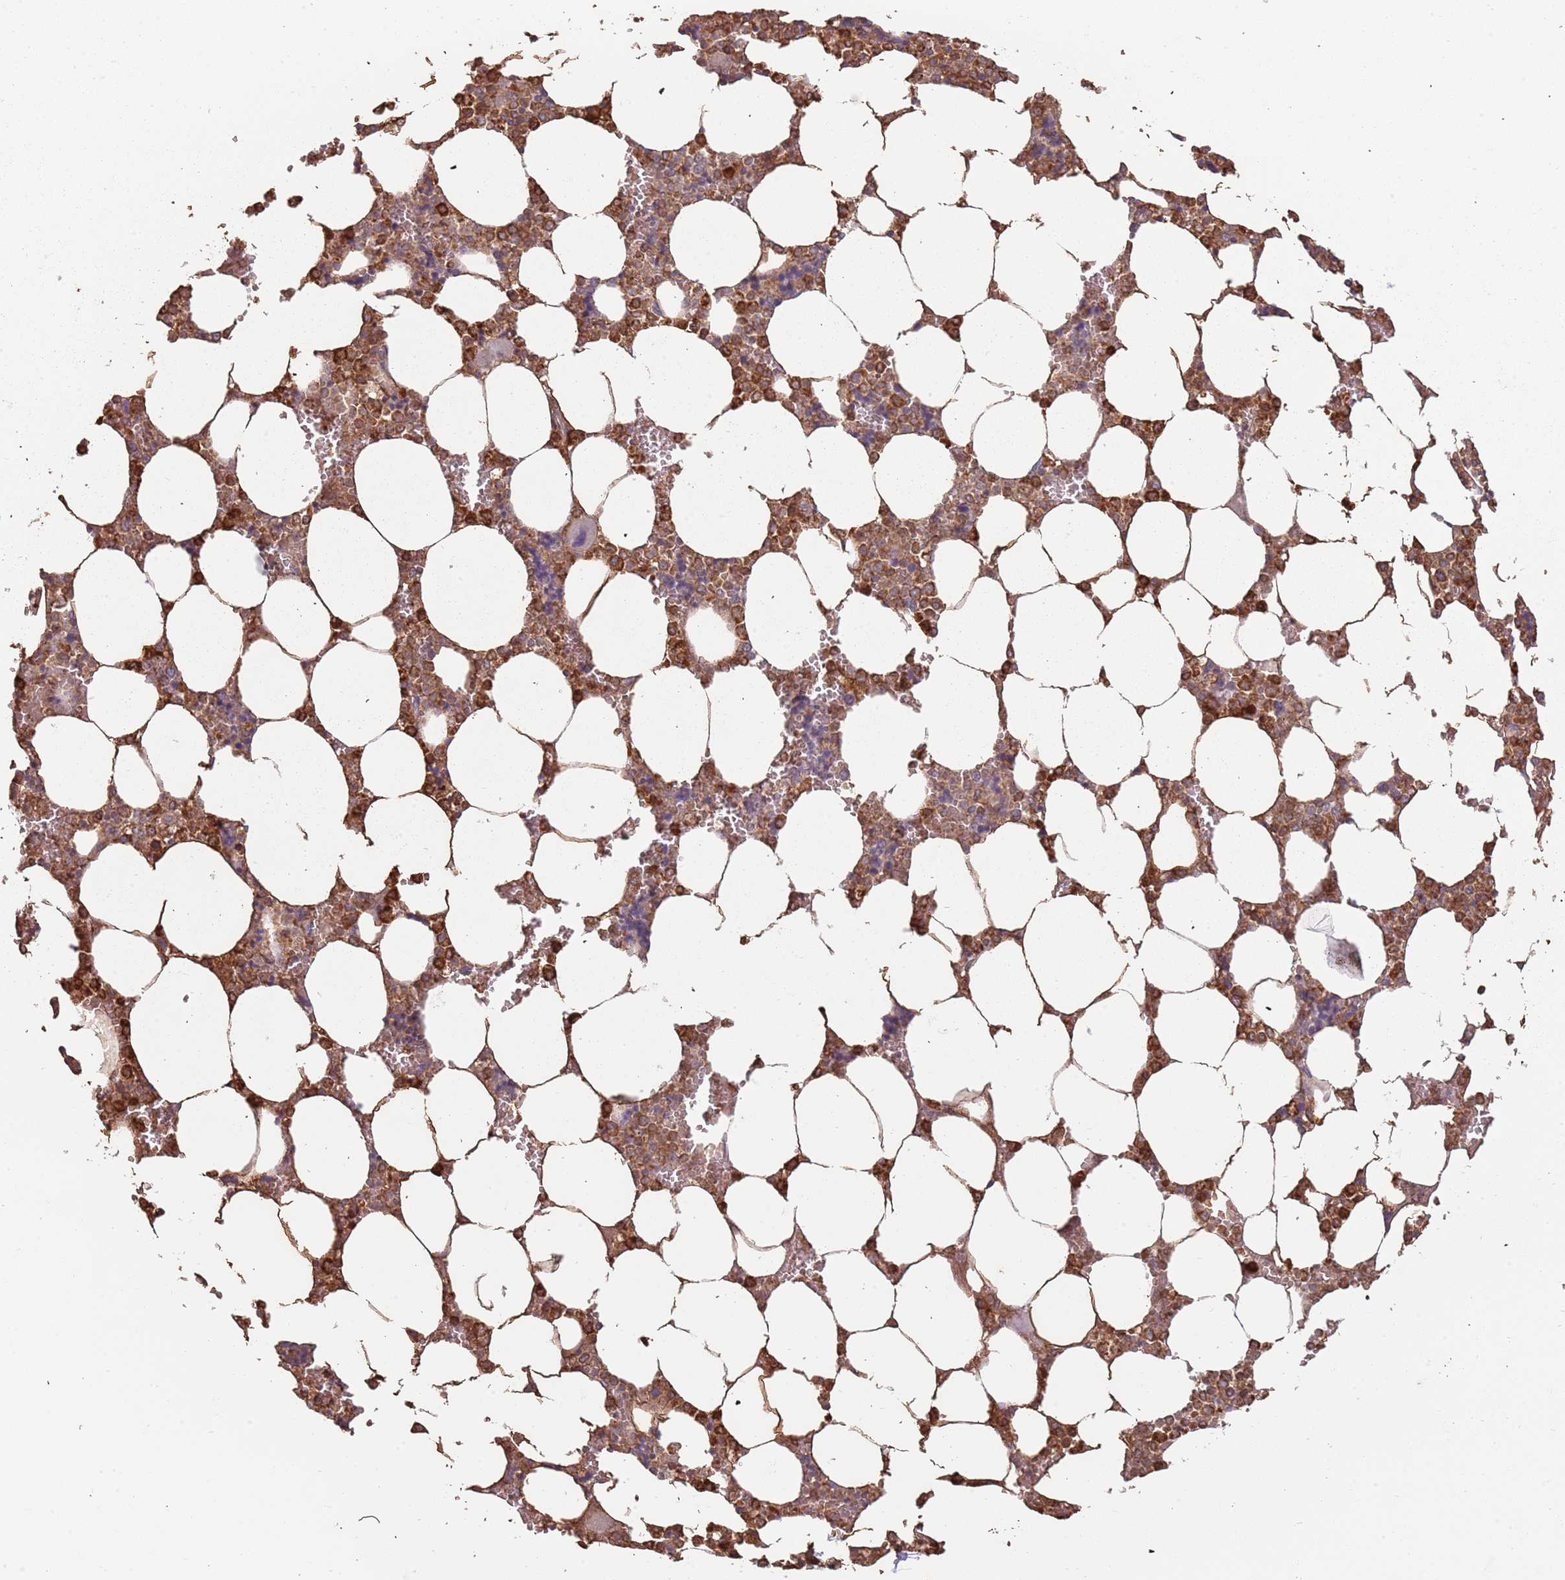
{"staining": {"intensity": "strong", "quantity": "25%-75%", "location": "cytoplasmic/membranous"}, "tissue": "bone marrow", "cell_type": "Hematopoietic cells", "image_type": "normal", "snomed": [{"axis": "morphology", "description": "Normal tissue, NOS"}, {"axis": "topography", "description": "Bone marrow"}], "caption": "IHC of benign bone marrow displays high levels of strong cytoplasmic/membranous expression in approximately 25%-75% of hematopoietic cells.", "gene": "ATOSB", "patient": {"sex": "male", "age": 64}}